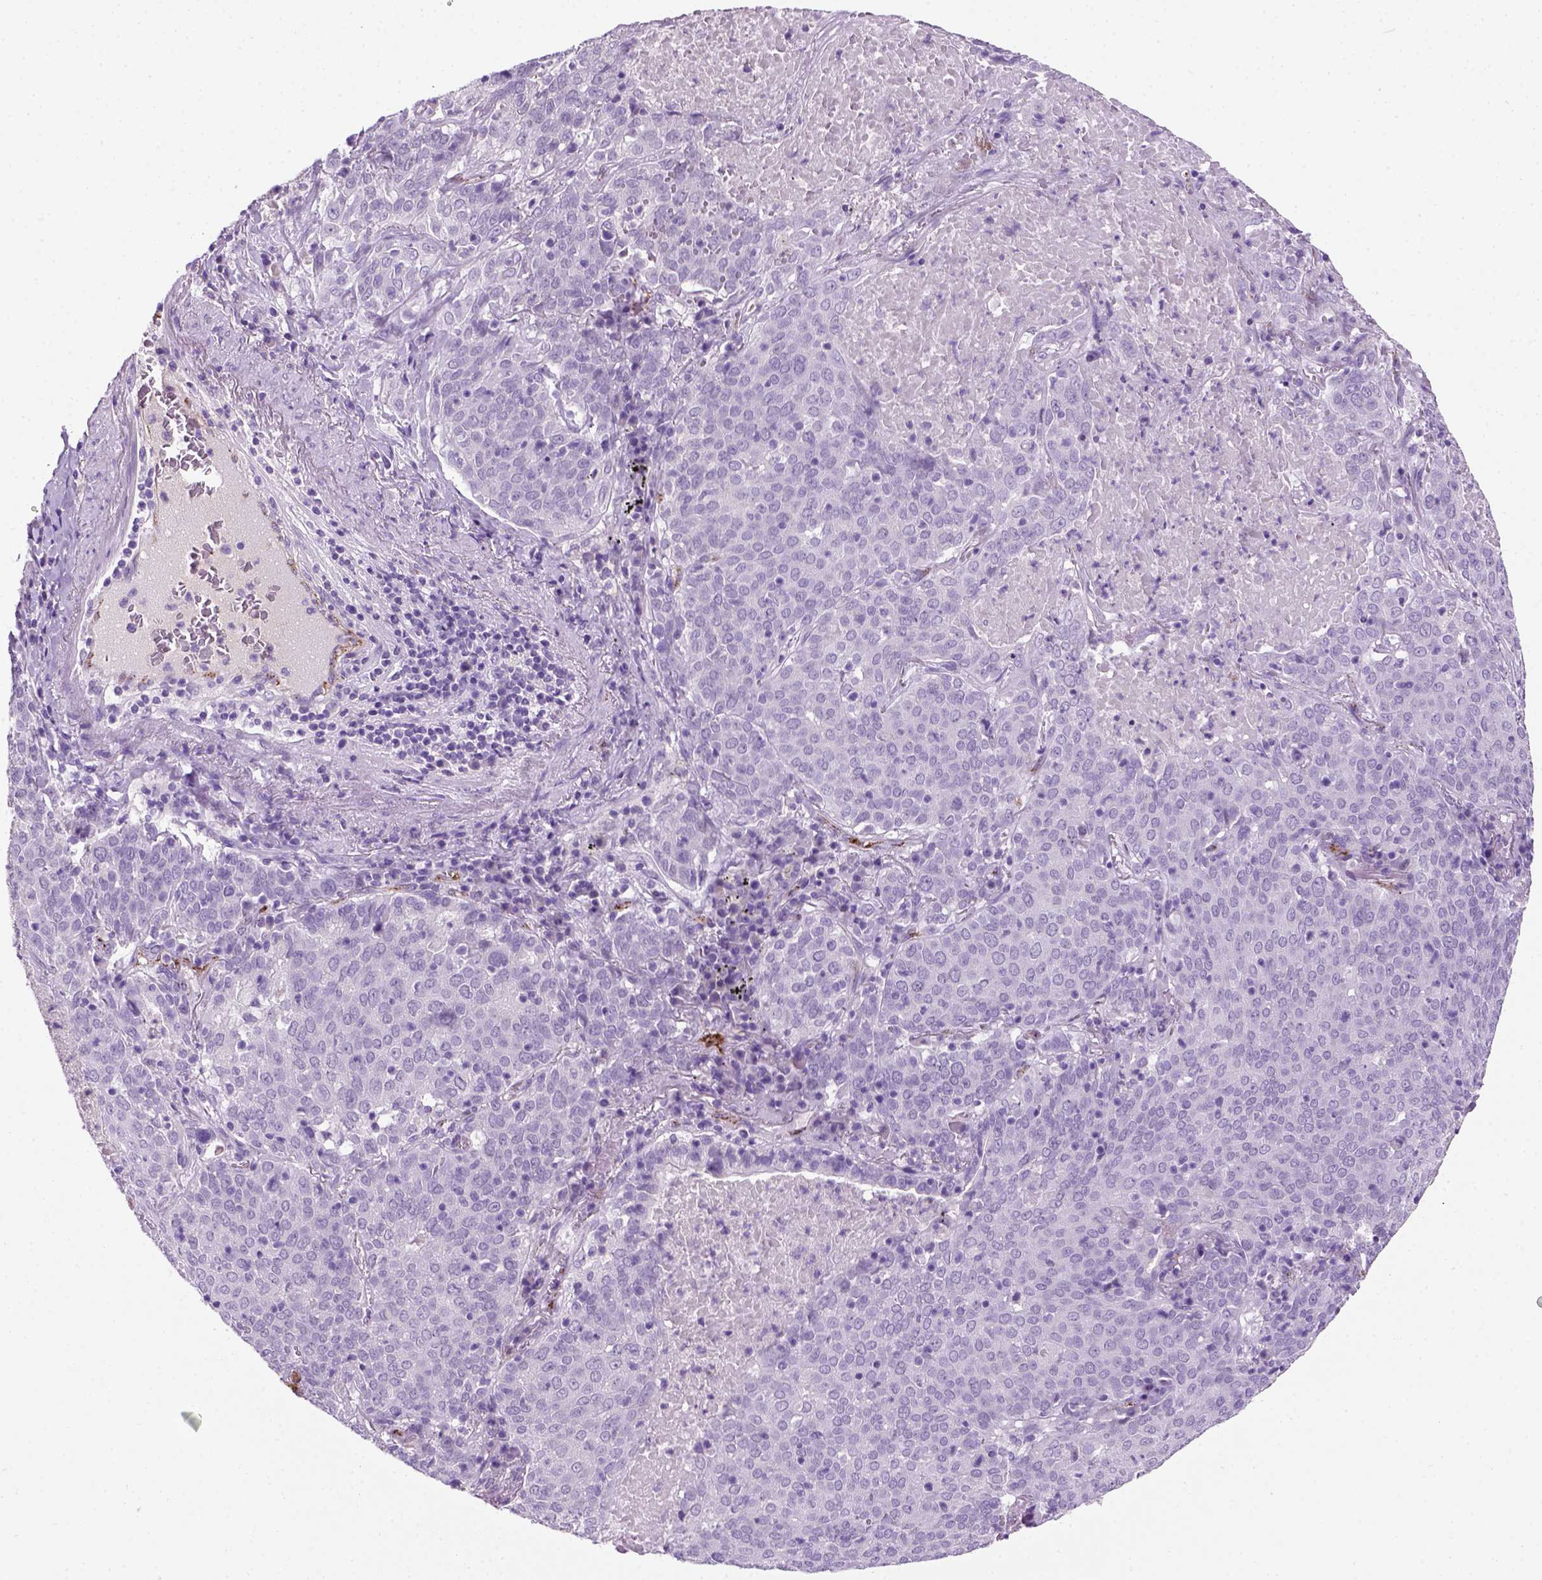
{"staining": {"intensity": "negative", "quantity": "none", "location": "none"}, "tissue": "lung cancer", "cell_type": "Tumor cells", "image_type": "cancer", "snomed": [{"axis": "morphology", "description": "Squamous cell carcinoma, NOS"}, {"axis": "topography", "description": "Lung"}], "caption": "Lung cancer was stained to show a protein in brown. There is no significant staining in tumor cells.", "gene": "VWF", "patient": {"sex": "male", "age": 82}}